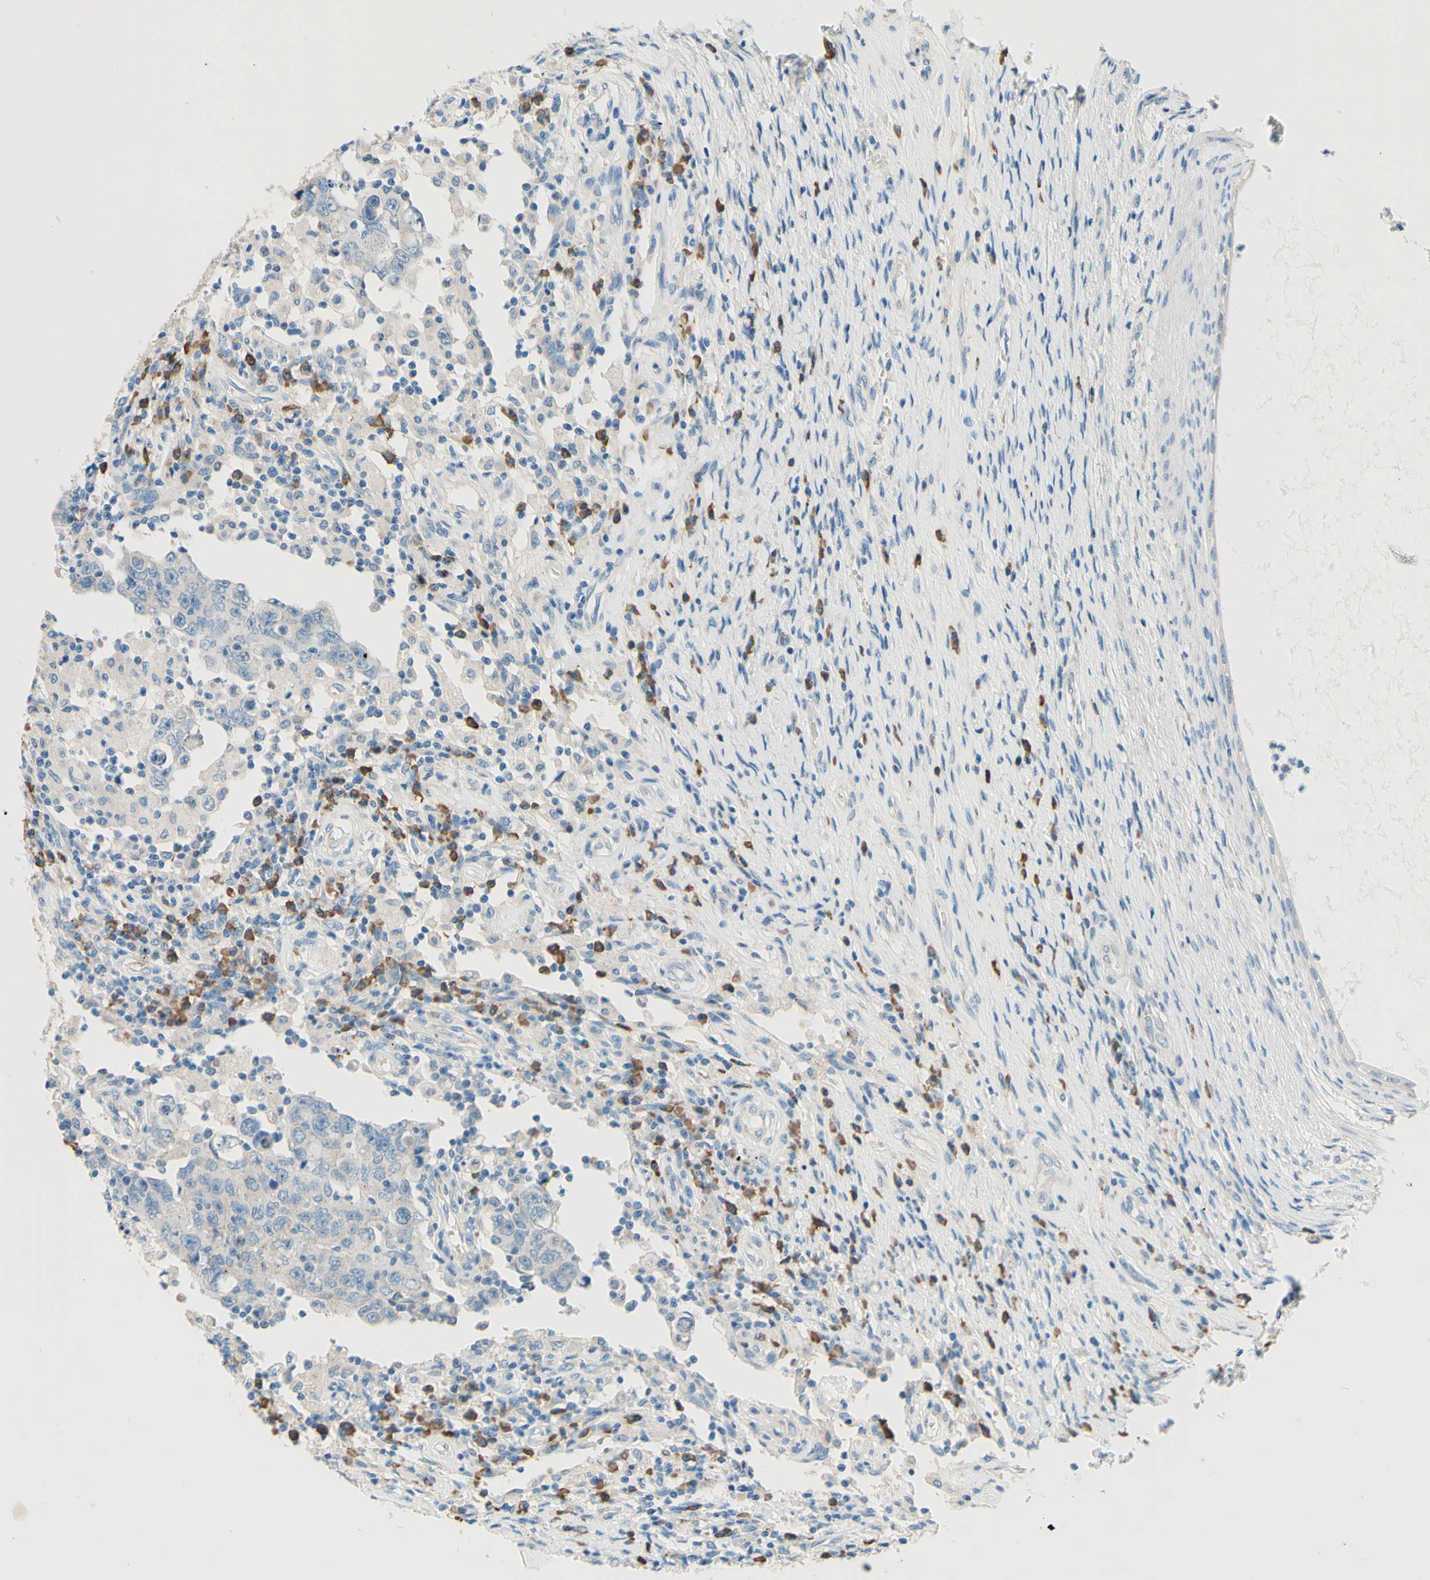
{"staining": {"intensity": "negative", "quantity": "none", "location": "none"}, "tissue": "testis cancer", "cell_type": "Tumor cells", "image_type": "cancer", "snomed": [{"axis": "morphology", "description": "Carcinoma, Embryonal, NOS"}, {"axis": "topography", "description": "Testis"}], "caption": "IHC image of human testis embryonal carcinoma stained for a protein (brown), which shows no positivity in tumor cells. (DAB immunohistochemistry (IHC) with hematoxylin counter stain).", "gene": "PASD1", "patient": {"sex": "male", "age": 26}}